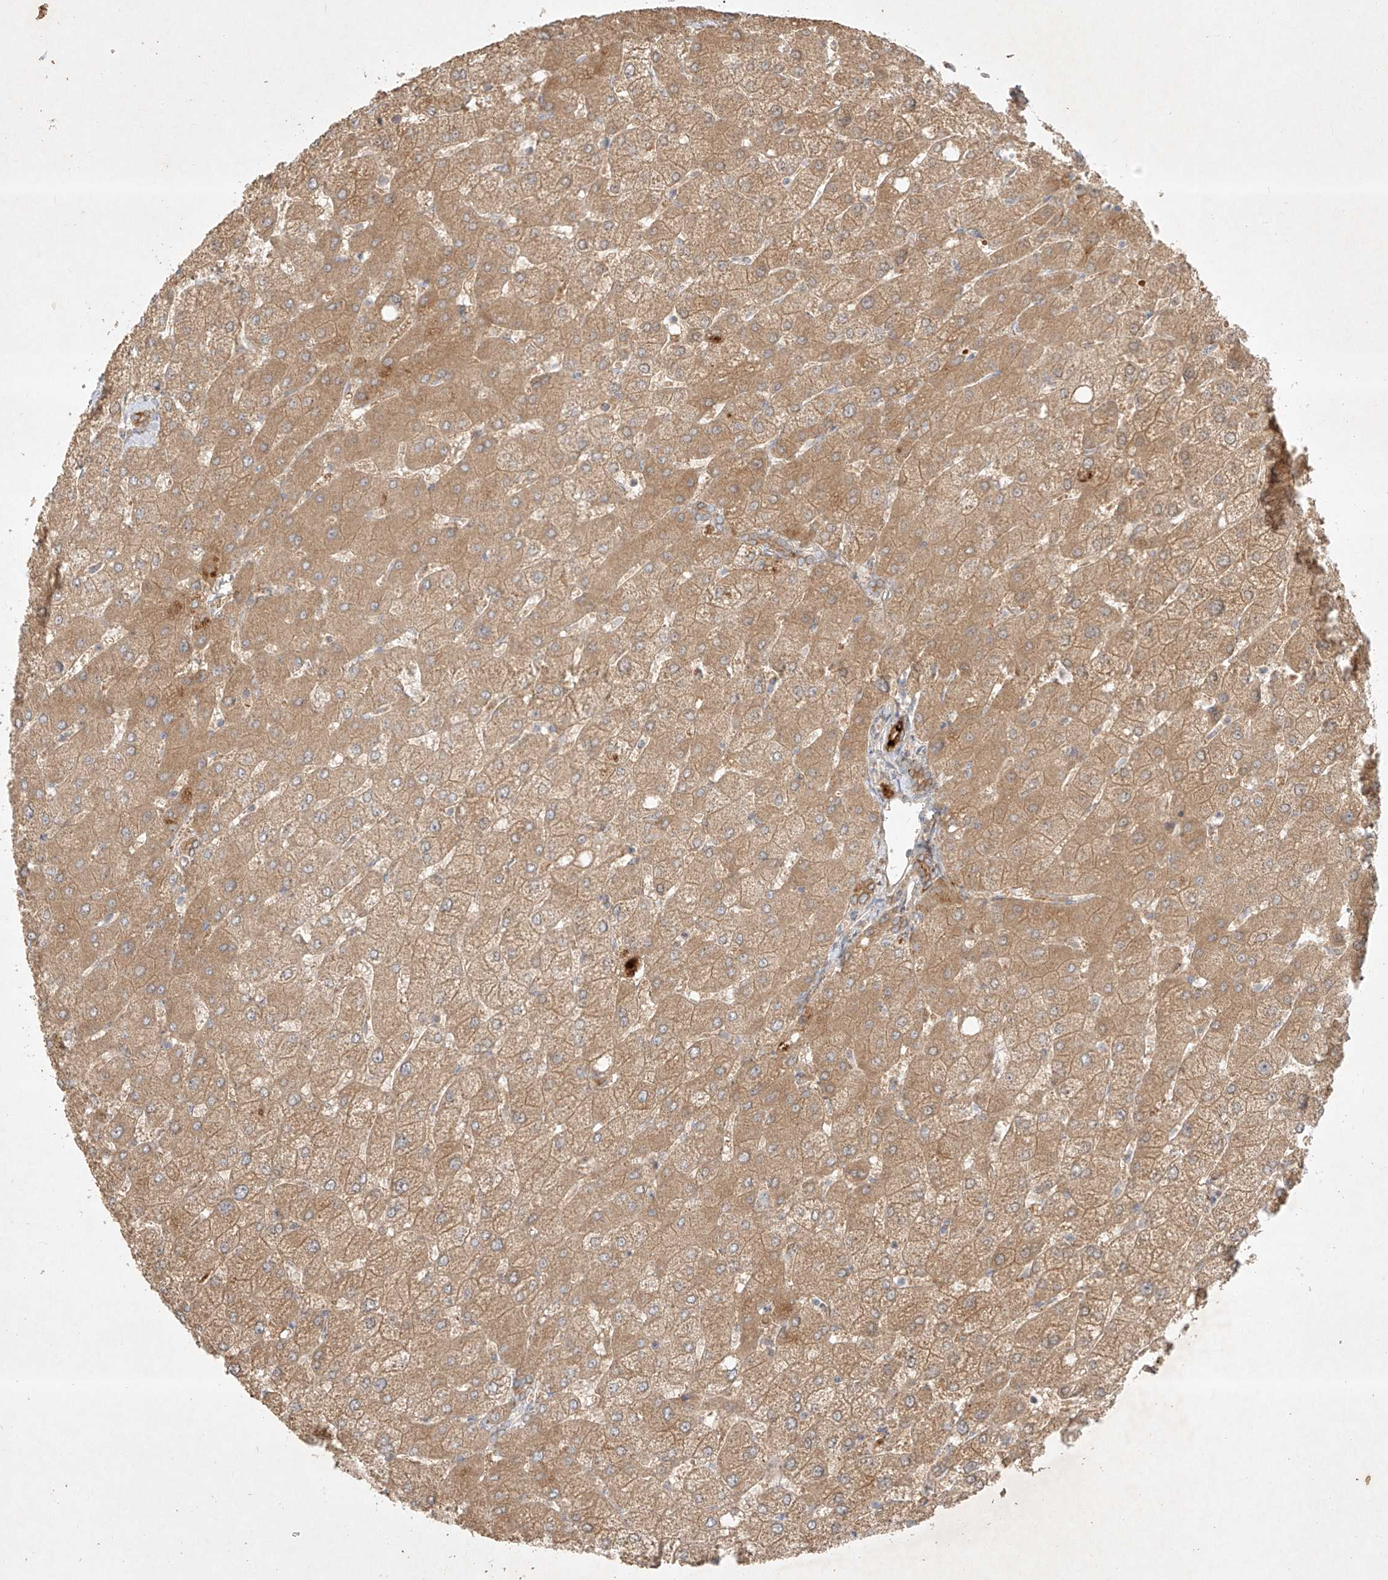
{"staining": {"intensity": "moderate", "quantity": ">75%", "location": "cytoplasmic/membranous"}, "tissue": "liver", "cell_type": "Cholangiocytes", "image_type": "normal", "snomed": [{"axis": "morphology", "description": "Normal tissue, NOS"}, {"axis": "topography", "description": "Liver"}], "caption": "Moderate cytoplasmic/membranous staining for a protein is appreciated in about >75% of cholangiocytes of normal liver using immunohistochemistry.", "gene": "KPNA7", "patient": {"sex": "female", "age": 54}}